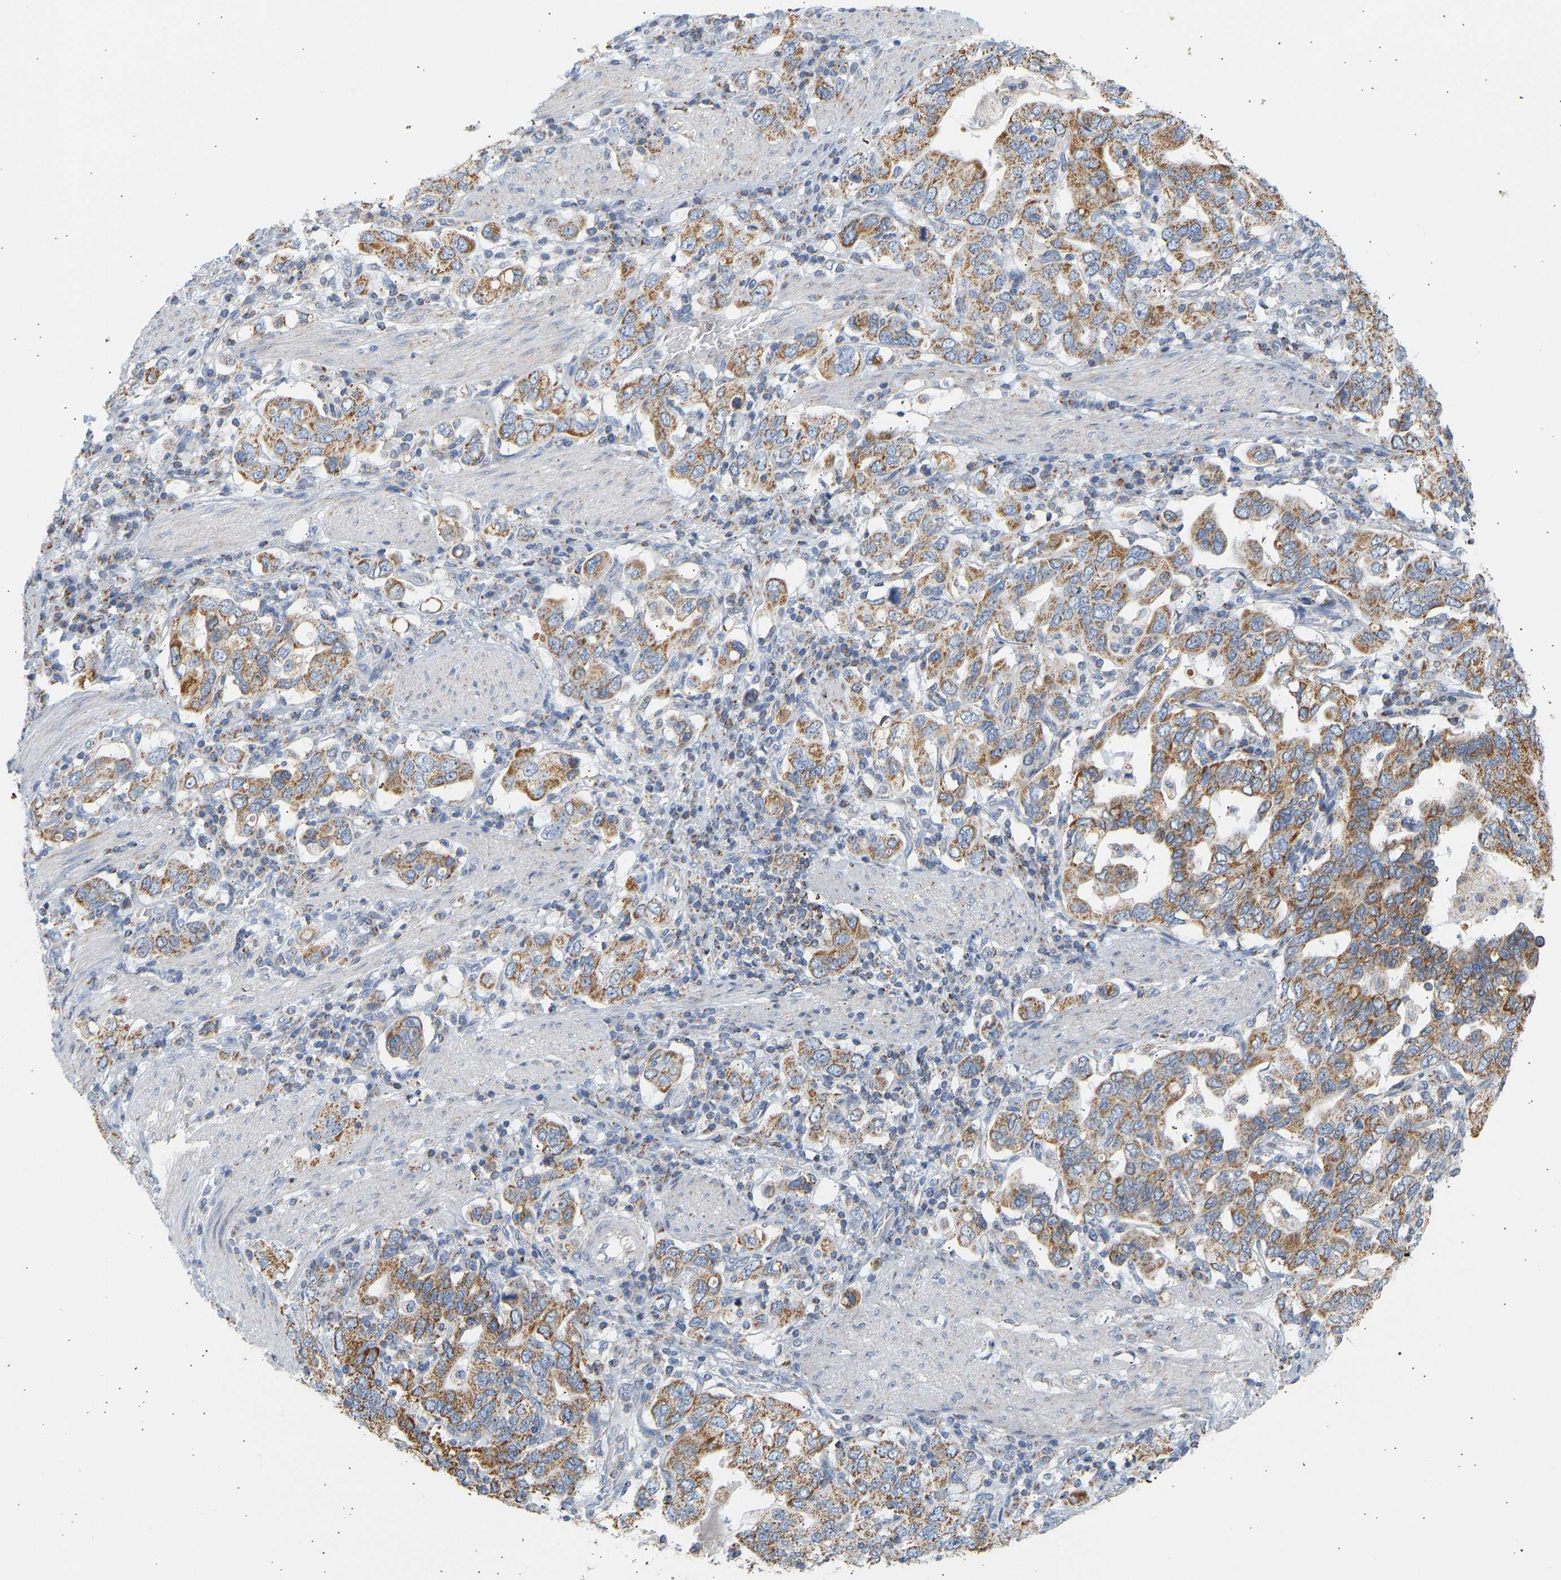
{"staining": {"intensity": "moderate", "quantity": ">75%", "location": "cytoplasmic/membranous"}, "tissue": "stomach cancer", "cell_type": "Tumor cells", "image_type": "cancer", "snomed": [{"axis": "morphology", "description": "Adenocarcinoma, NOS"}, {"axis": "topography", "description": "Stomach, upper"}], "caption": "Adenocarcinoma (stomach) stained for a protein (brown) reveals moderate cytoplasmic/membranous positive positivity in about >75% of tumor cells.", "gene": "GRPEL2", "patient": {"sex": "male", "age": 62}}